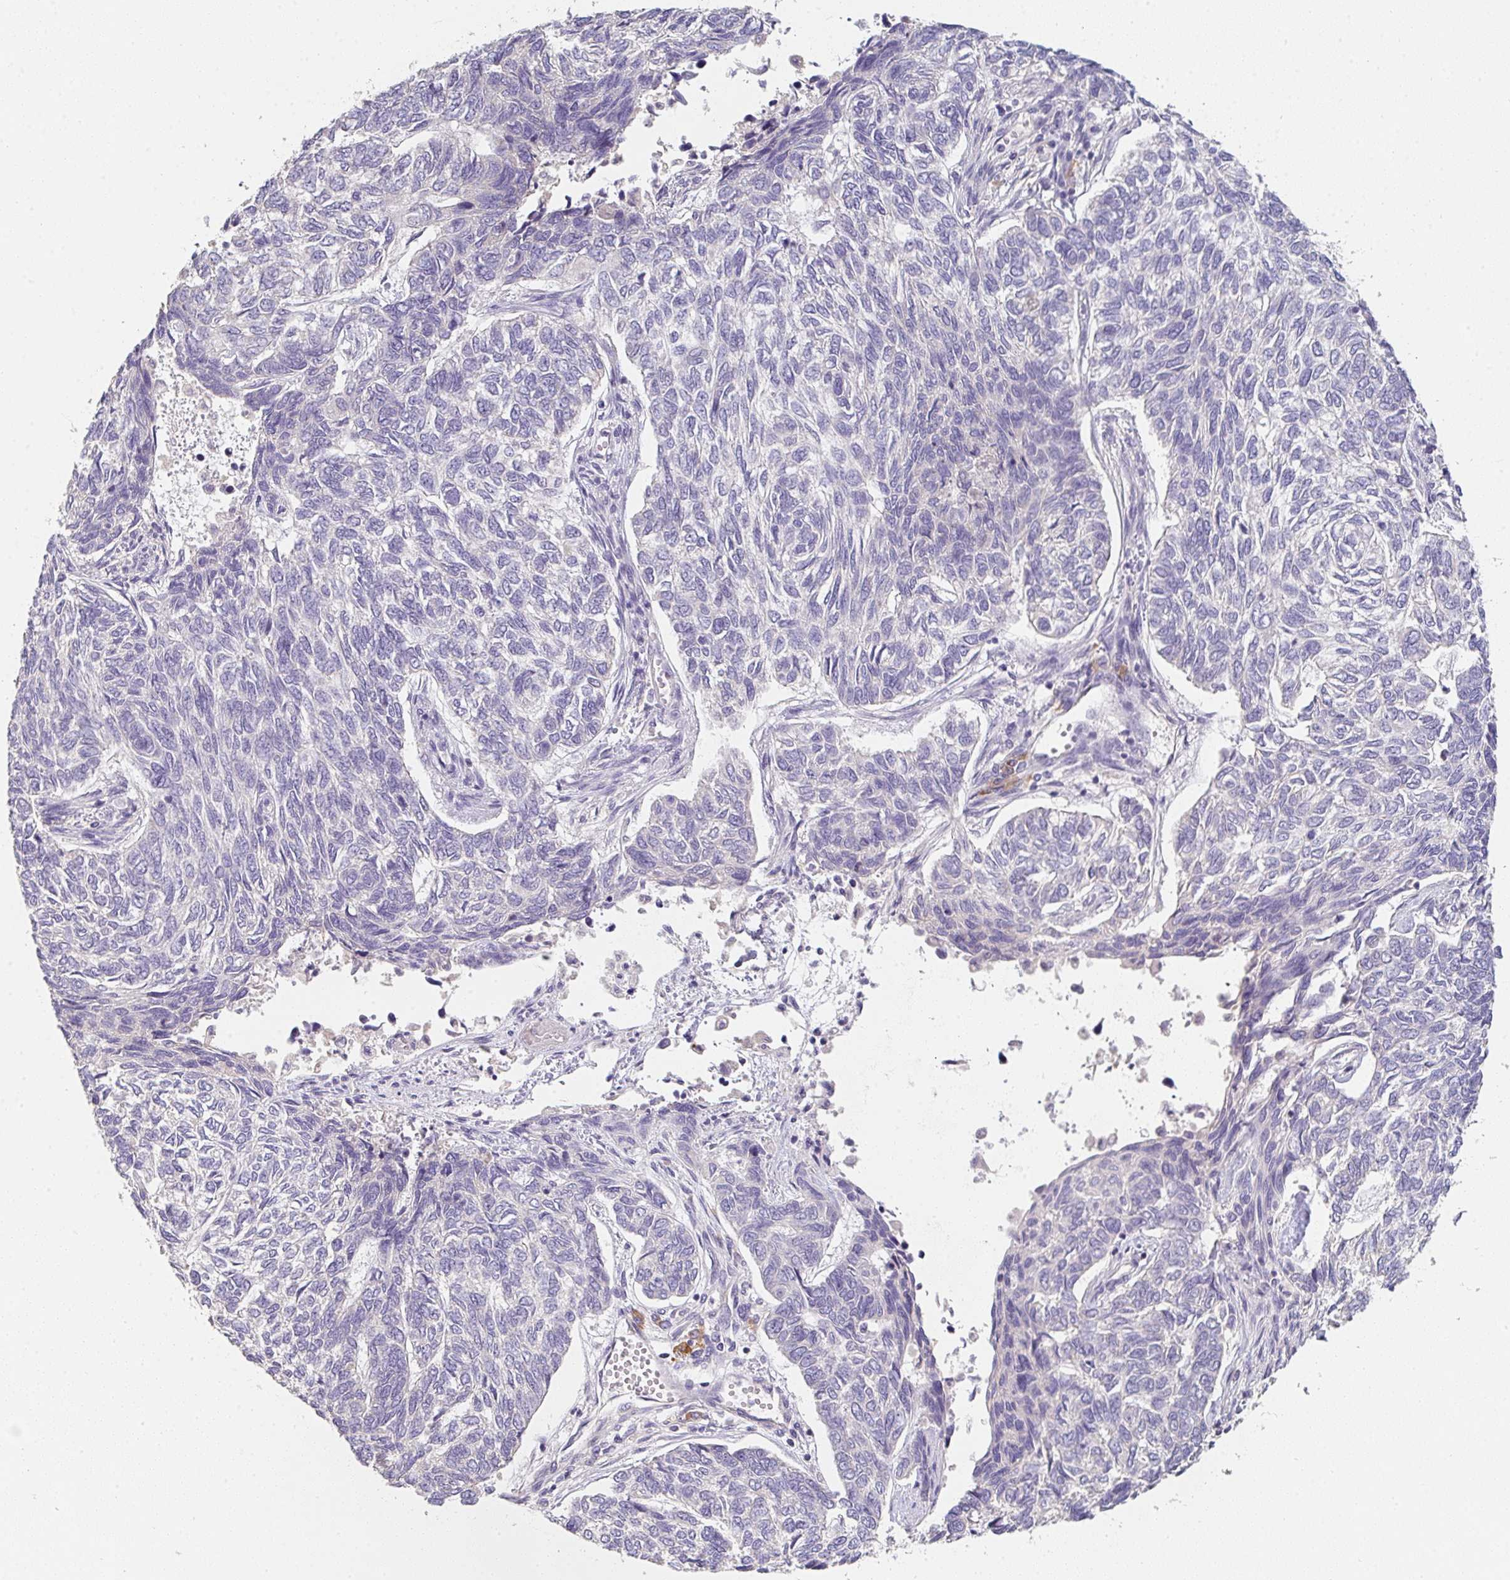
{"staining": {"intensity": "negative", "quantity": "none", "location": "none"}, "tissue": "skin cancer", "cell_type": "Tumor cells", "image_type": "cancer", "snomed": [{"axis": "morphology", "description": "Basal cell carcinoma"}, {"axis": "topography", "description": "Skin"}], "caption": "The micrograph shows no significant expression in tumor cells of skin cancer.", "gene": "ZNF215", "patient": {"sex": "female", "age": 65}}